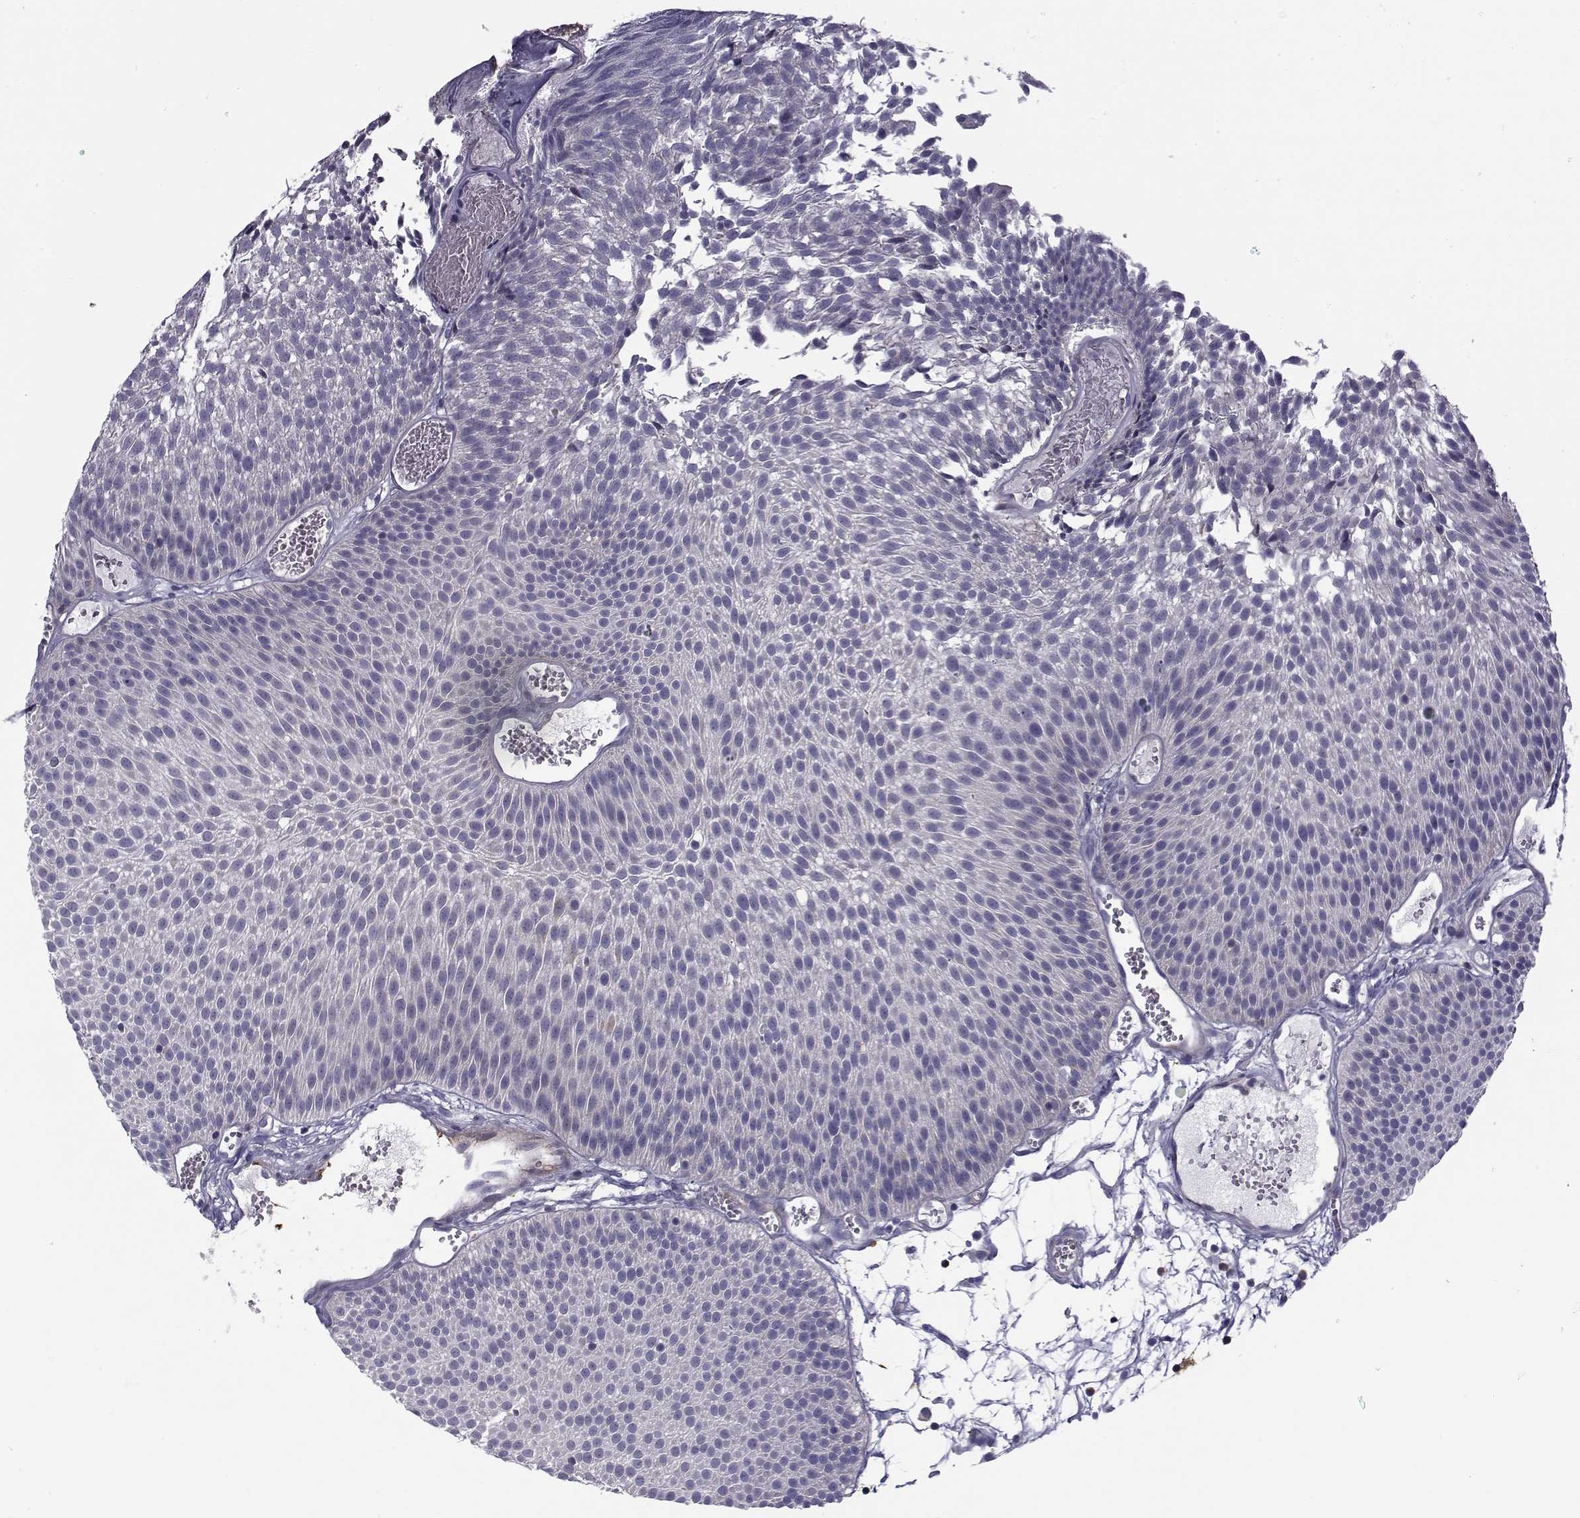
{"staining": {"intensity": "negative", "quantity": "none", "location": "none"}, "tissue": "urothelial cancer", "cell_type": "Tumor cells", "image_type": "cancer", "snomed": [{"axis": "morphology", "description": "Urothelial carcinoma, Low grade"}, {"axis": "topography", "description": "Urinary bladder"}], "caption": "DAB immunohistochemical staining of urothelial carcinoma (low-grade) reveals no significant positivity in tumor cells.", "gene": "LRRC27", "patient": {"sex": "male", "age": 52}}